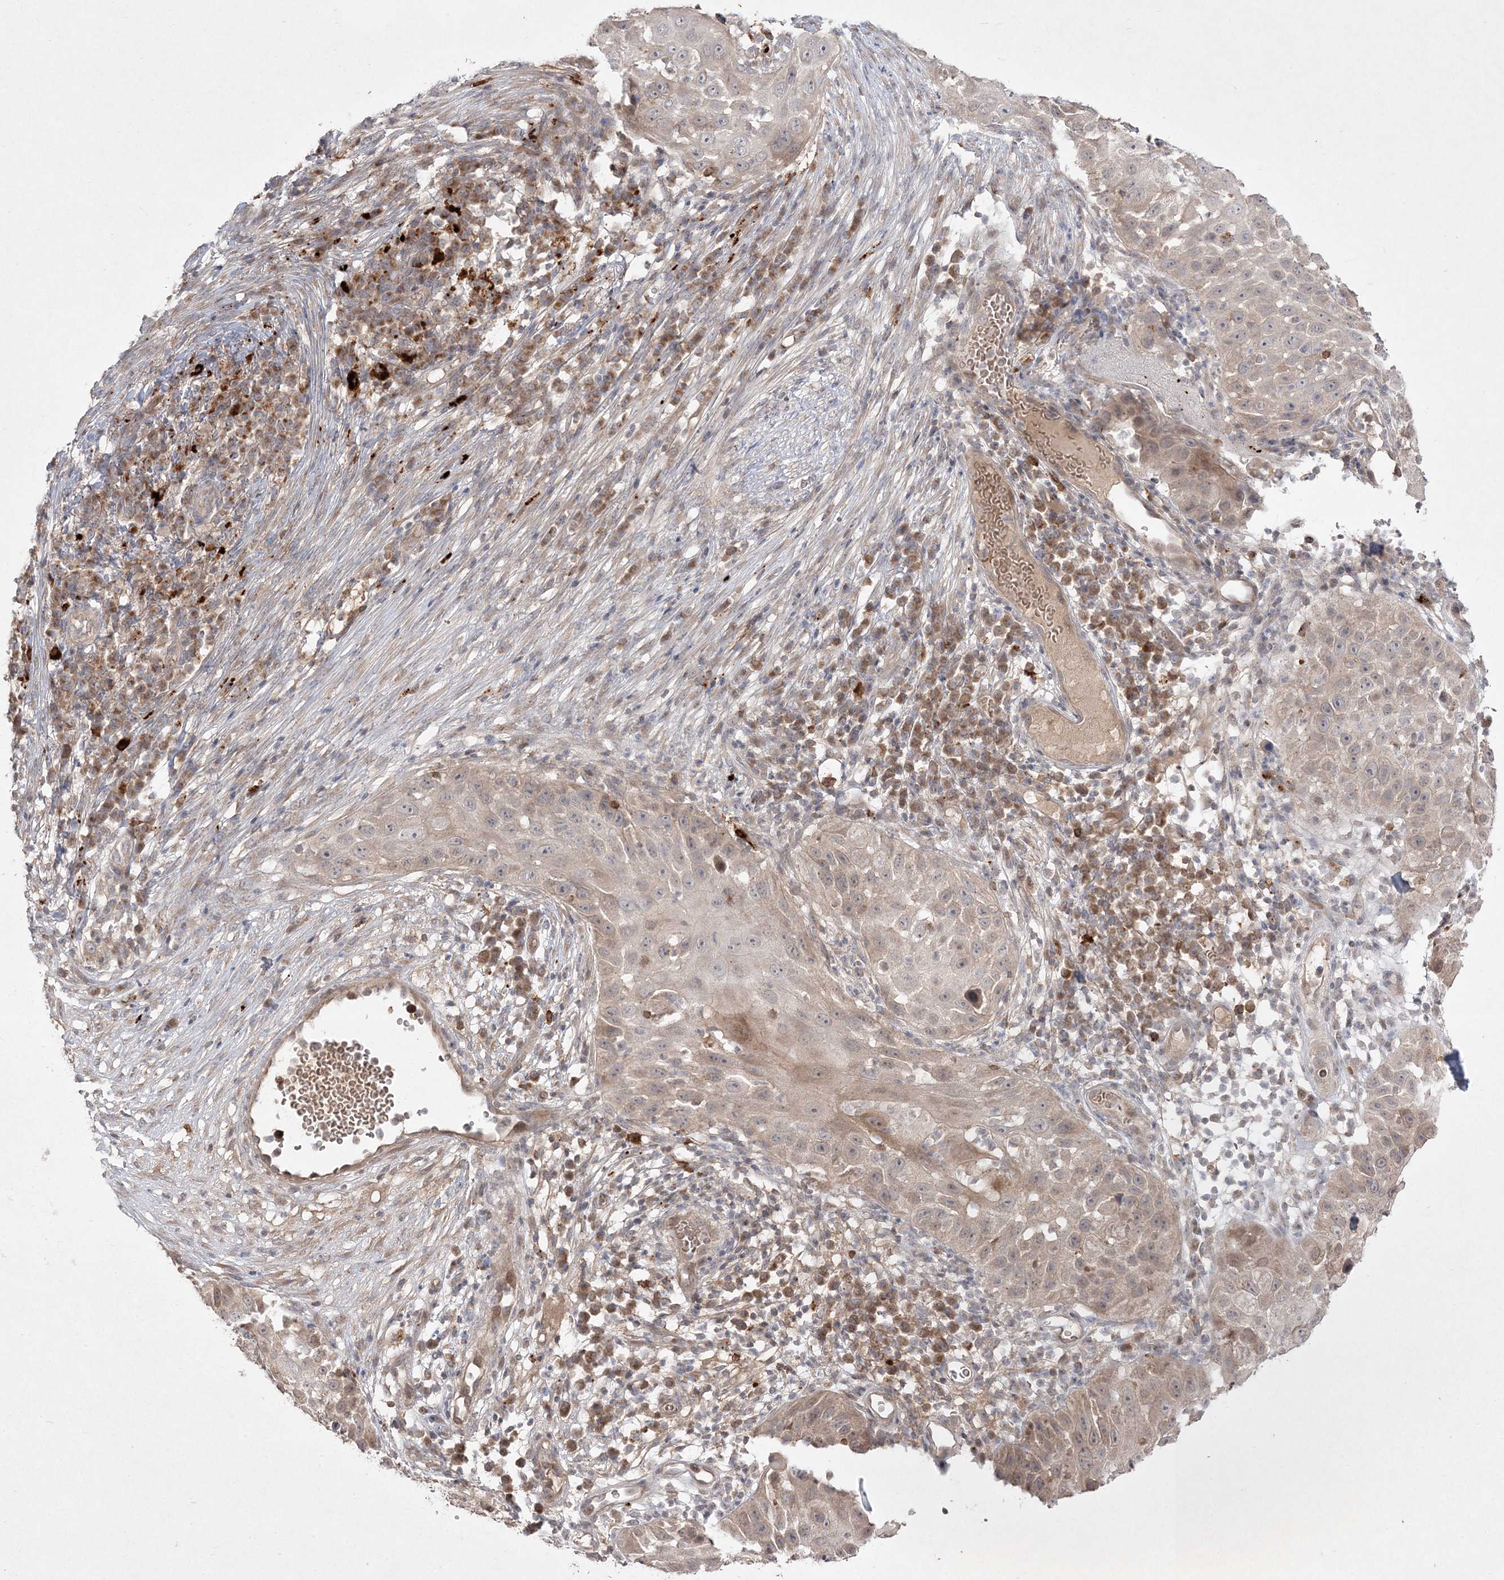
{"staining": {"intensity": "weak", "quantity": "<25%", "location": "cytoplasmic/membranous"}, "tissue": "skin cancer", "cell_type": "Tumor cells", "image_type": "cancer", "snomed": [{"axis": "morphology", "description": "Squamous cell carcinoma, NOS"}, {"axis": "topography", "description": "Skin"}], "caption": "Skin squamous cell carcinoma was stained to show a protein in brown. There is no significant positivity in tumor cells.", "gene": "CLNK", "patient": {"sex": "female", "age": 44}}